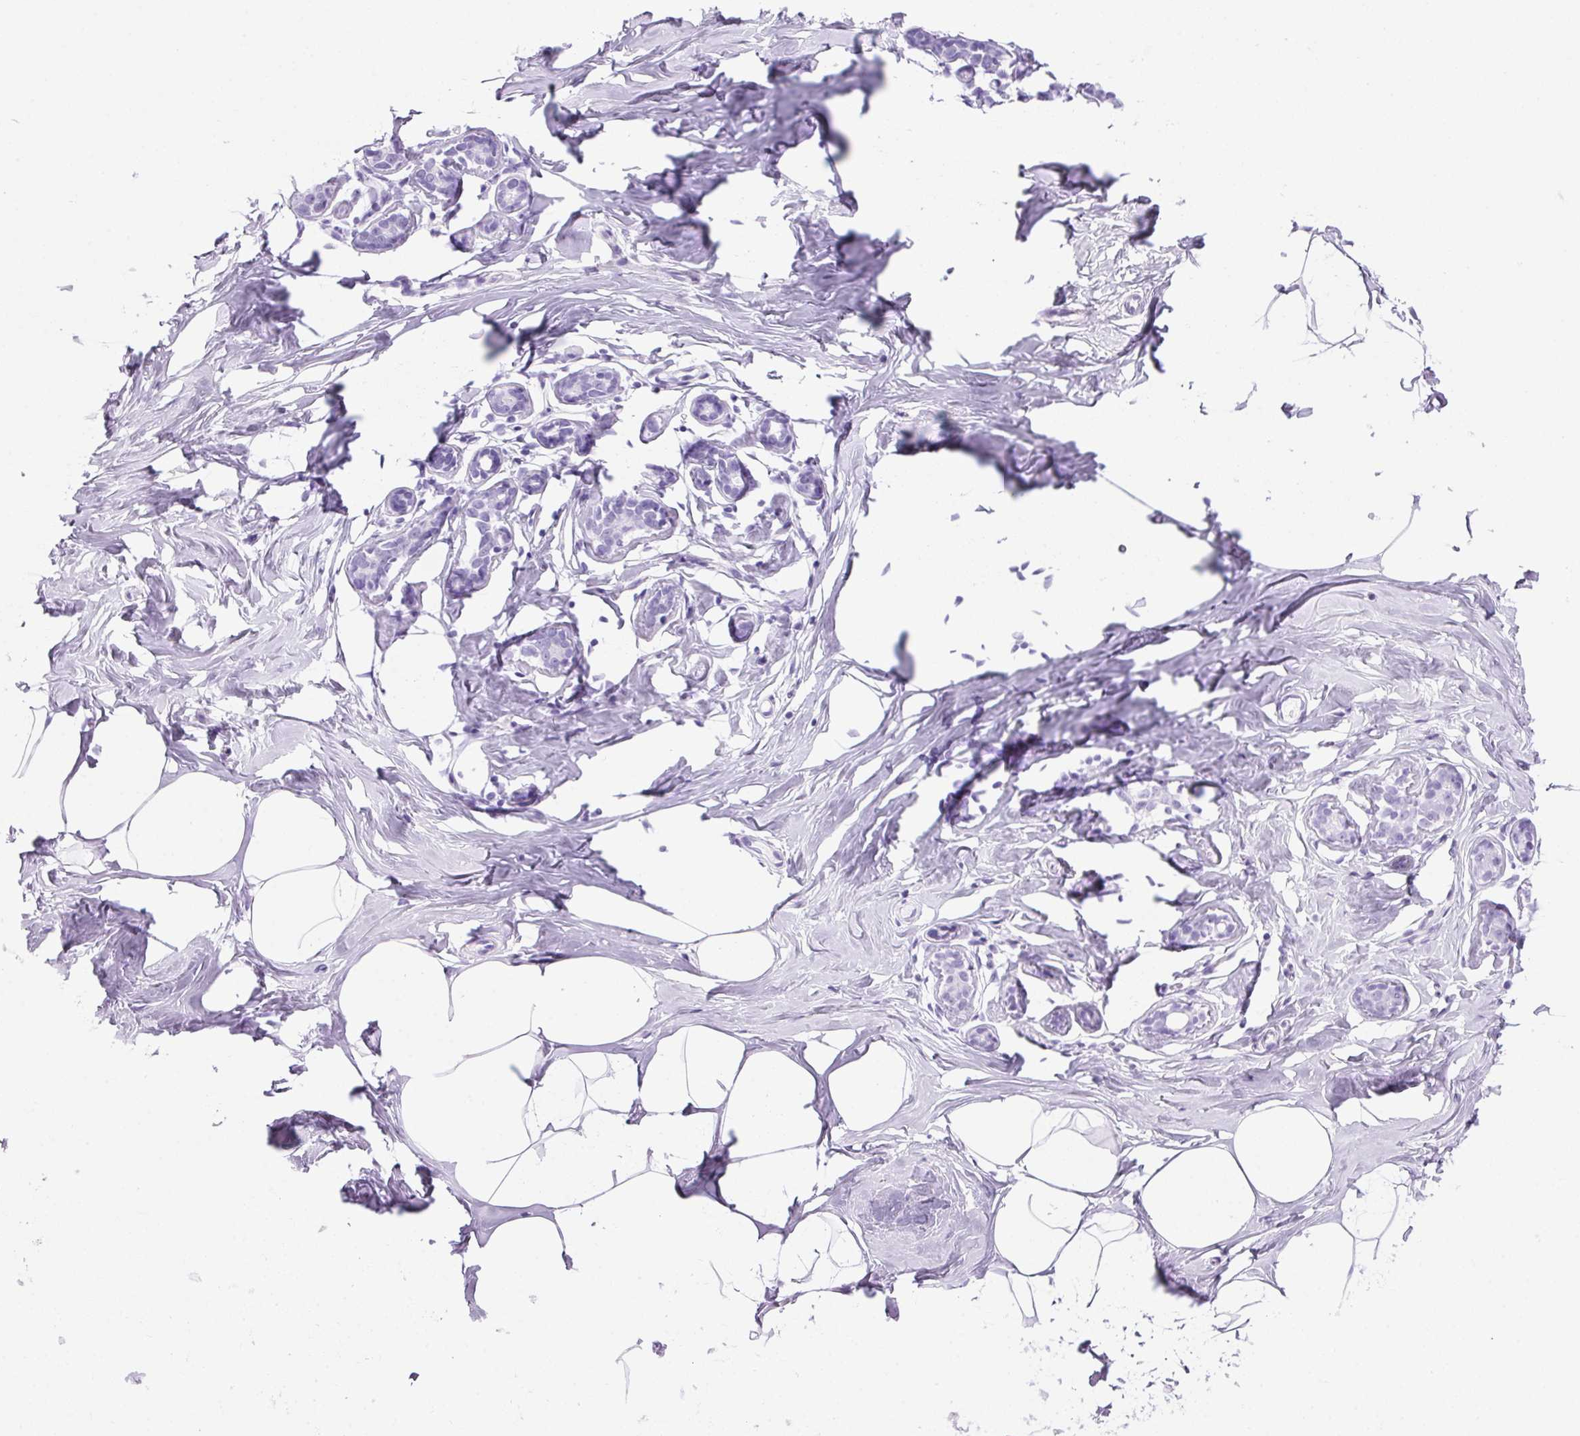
{"staining": {"intensity": "negative", "quantity": "none", "location": "none"}, "tissue": "breast", "cell_type": "Adipocytes", "image_type": "normal", "snomed": [{"axis": "morphology", "description": "Normal tissue, NOS"}, {"axis": "topography", "description": "Breast"}], "caption": "The histopathology image demonstrates no staining of adipocytes in normal breast.", "gene": "PPP1R1A", "patient": {"sex": "female", "age": 32}}